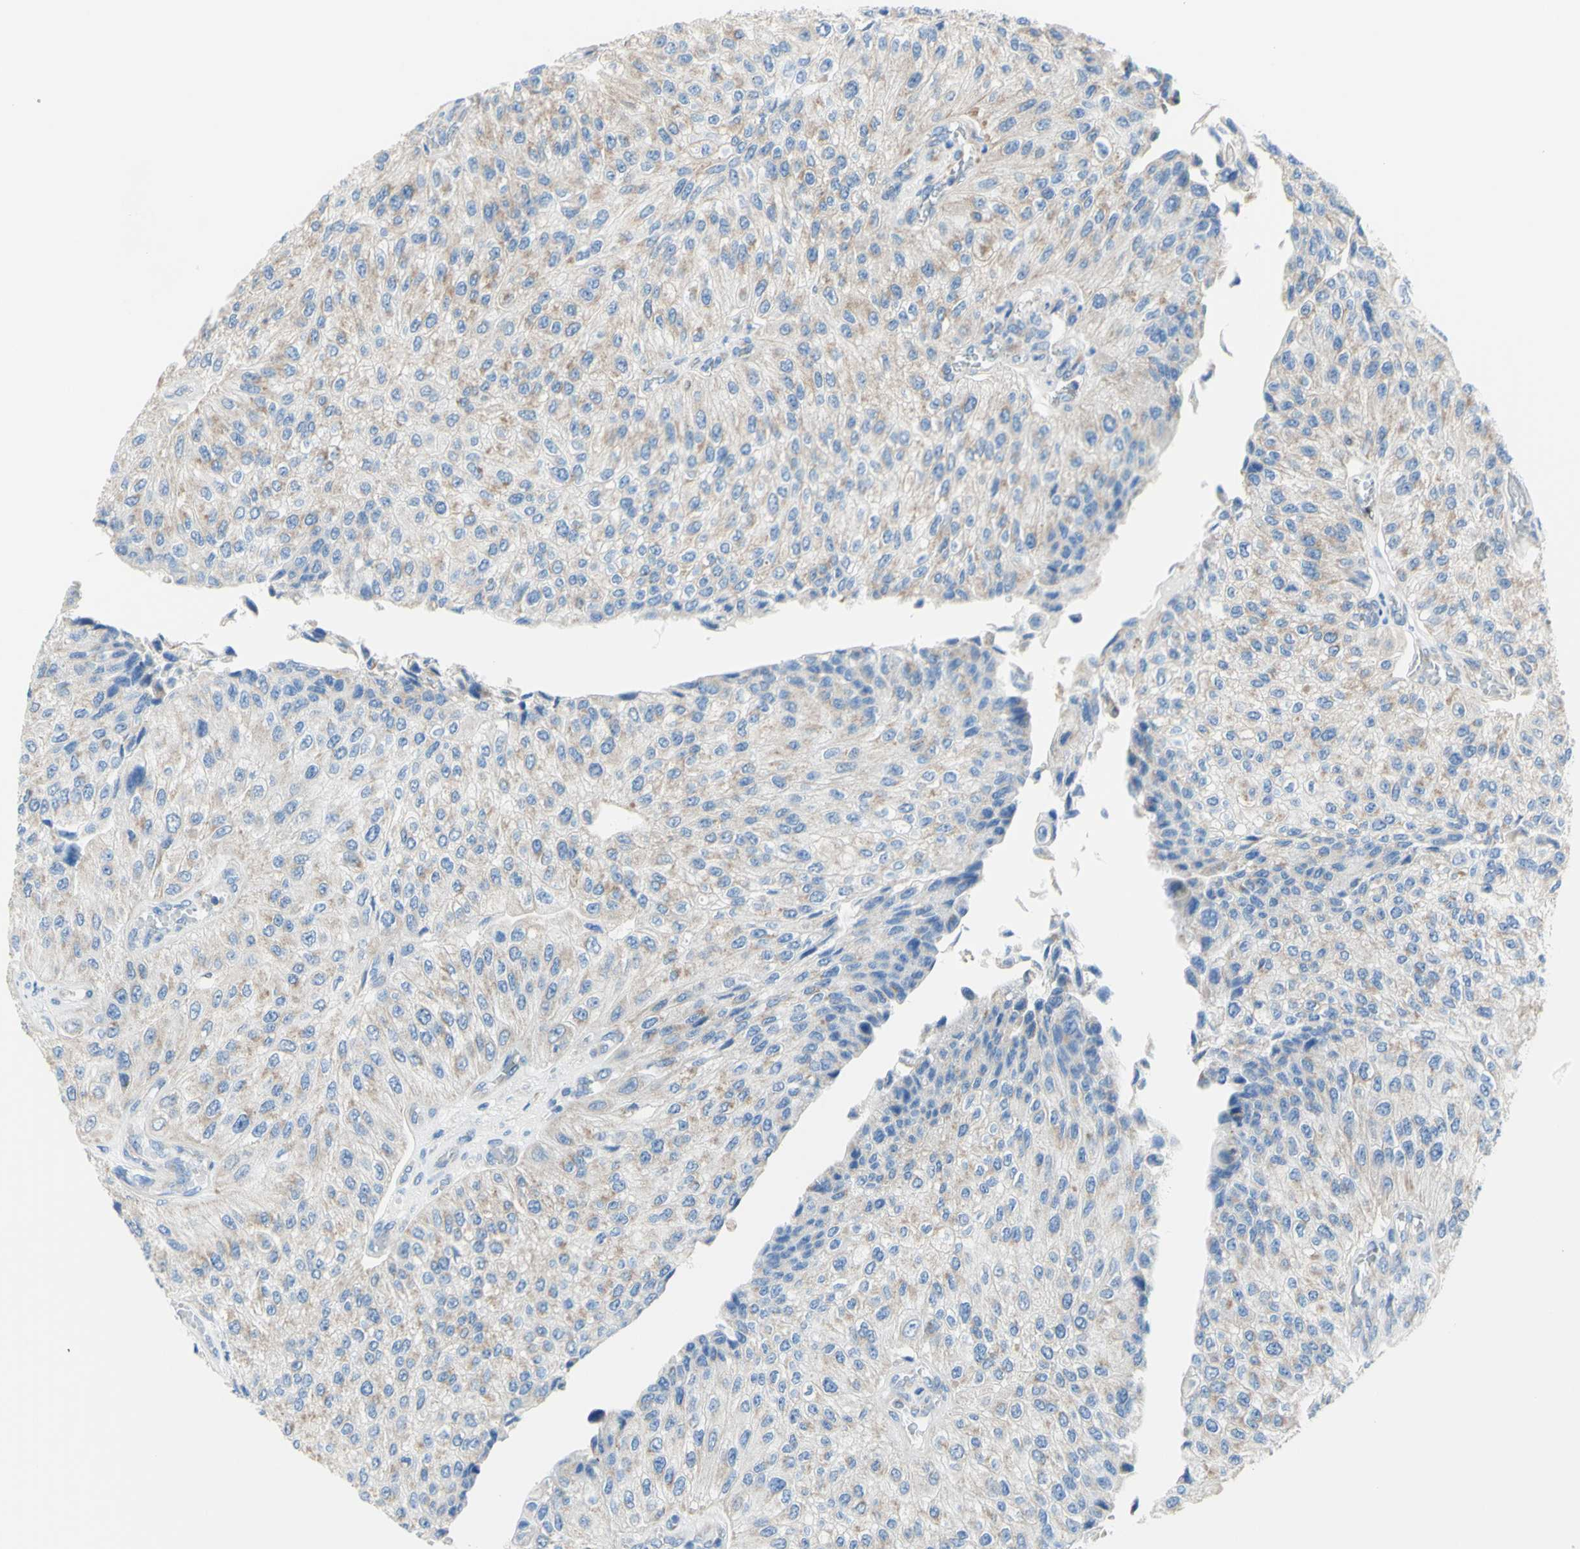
{"staining": {"intensity": "weak", "quantity": "25%-75%", "location": "cytoplasmic/membranous"}, "tissue": "urothelial cancer", "cell_type": "Tumor cells", "image_type": "cancer", "snomed": [{"axis": "morphology", "description": "Urothelial carcinoma, High grade"}, {"axis": "topography", "description": "Kidney"}, {"axis": "topography", "description": "Urinary bladder"}], "caption": "Human urothelial carcinoma (high-grade) stained with a protein marker demonstrates weak staining in tumor cells.", "gene": "RETREG2", "patient": {"sex": "male", "age": 77}}